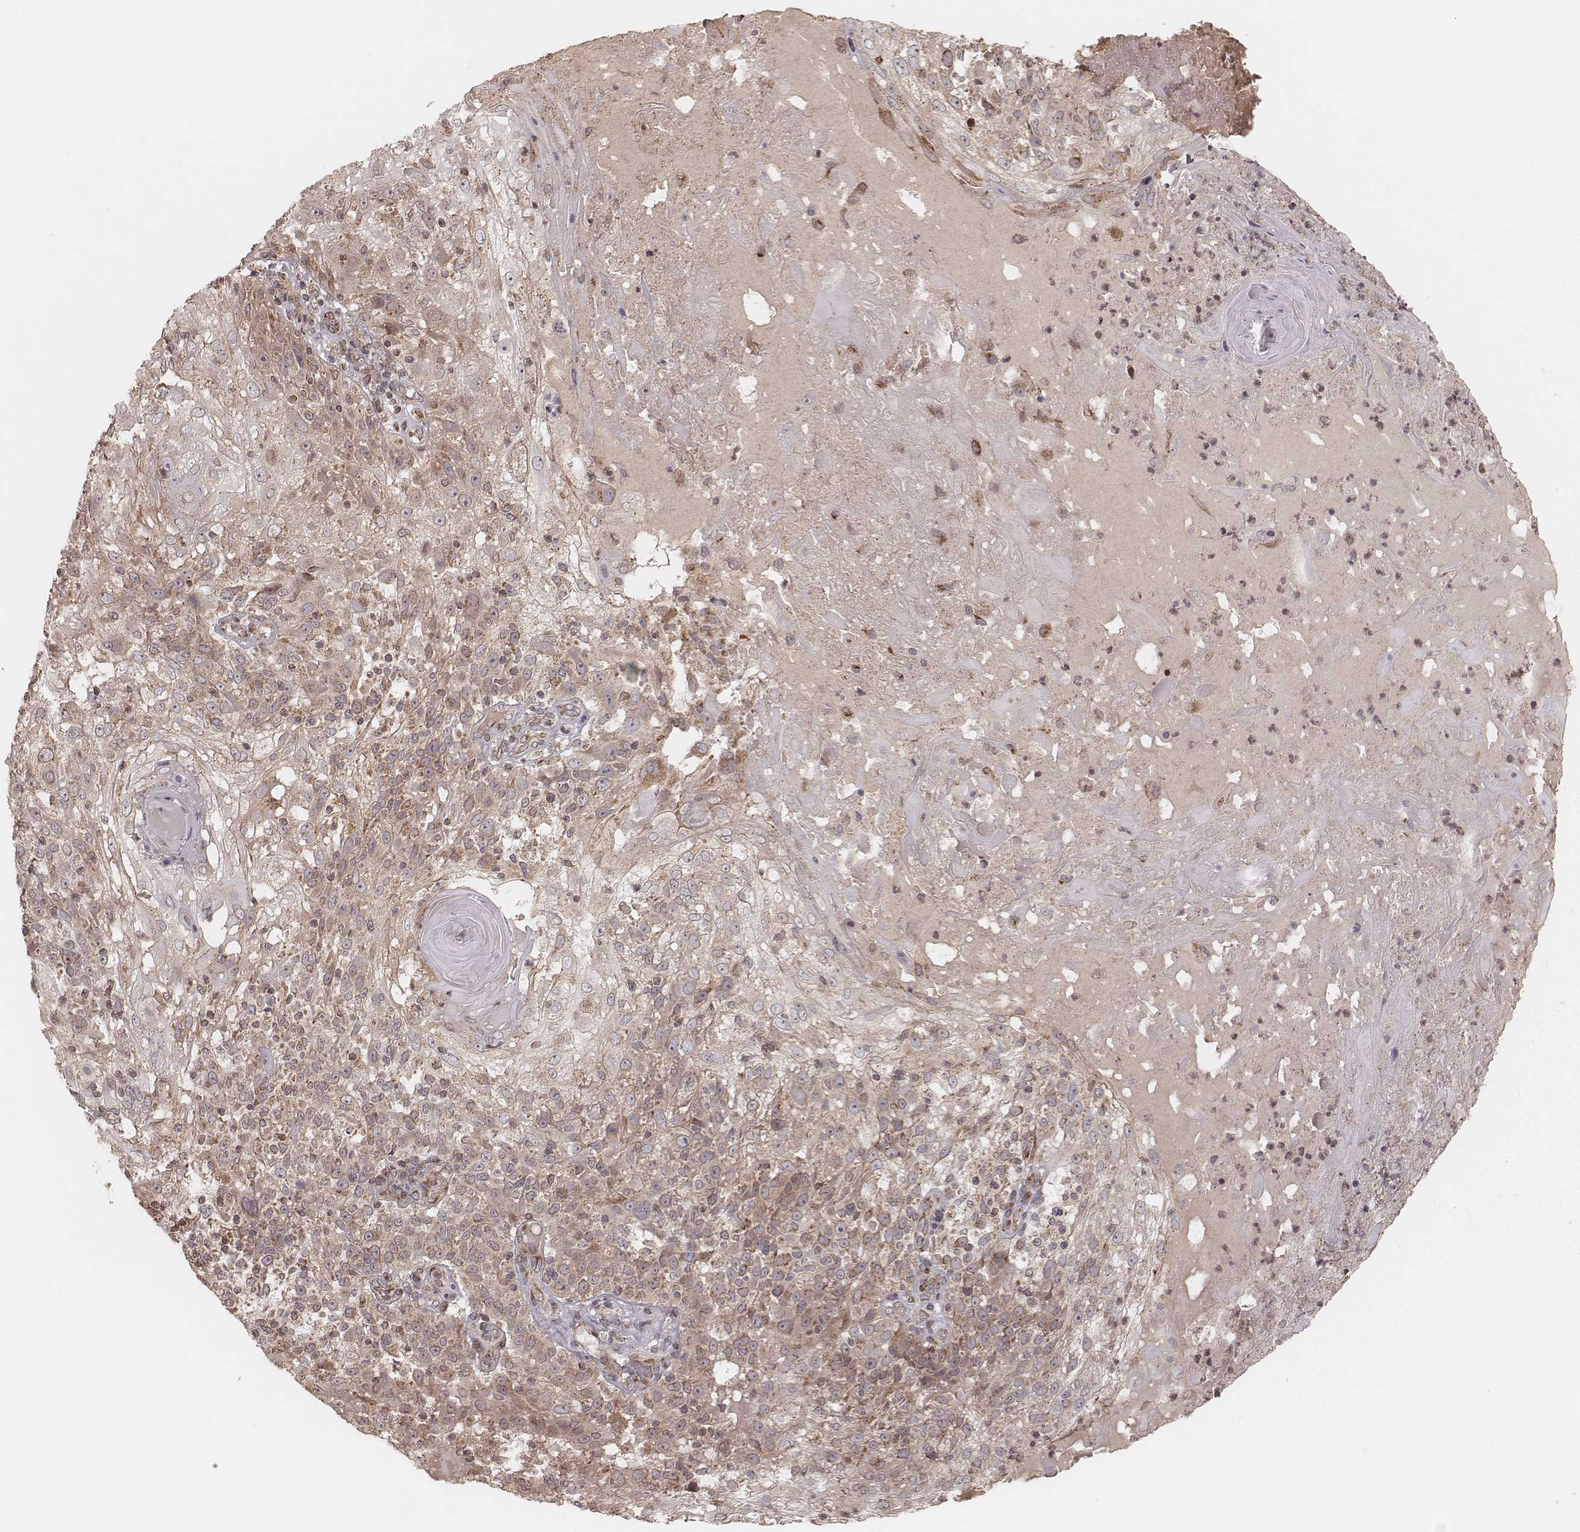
{"staining": {"intensity": "weak", "quantity": ">75%", "location": "cytoplasmic/membranous"}, "tissue": "skin cancer", "cell_type": "Tumor cells", "image_type": "cancer", "snomed": [{"axis": "morphology", "description": "Normal tissue, NOS"}, {"axis": "morphology", "description": "Squamous cell carcinoma, NOS"}, {"axis": "topography", "description": "Skin"}], "caption": "There is low levels of weak cytoplasmic/membranous expression in tumor cells of skin cancer, as demonstrated by immunohistochemical staining (brown color).", "gene": "MYO19", "patient": {"sex": "female", "age": 83}}